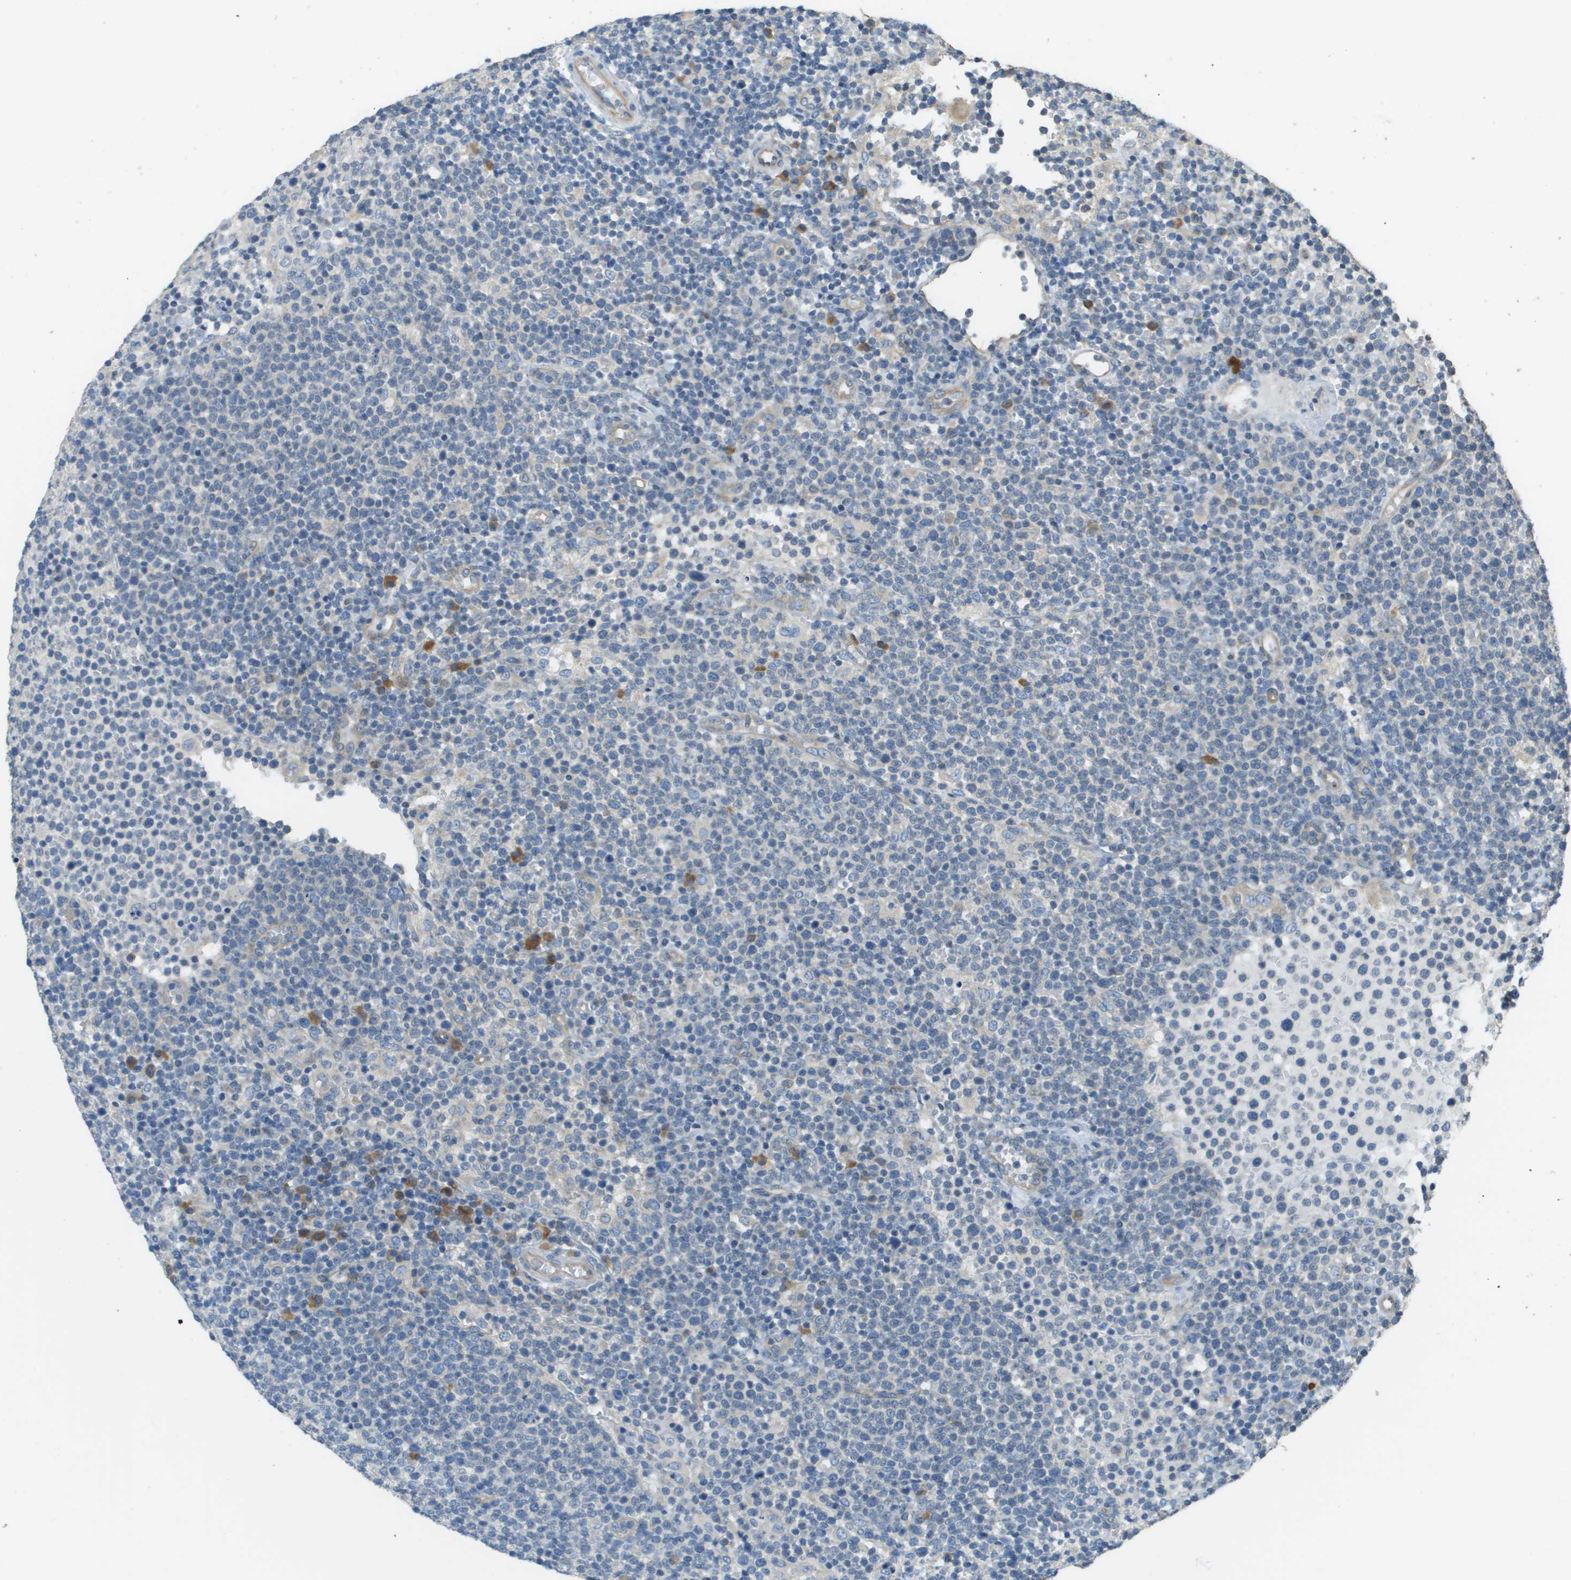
{"staining": {"intensity": "negative", "quantity": "none", "location": "none"}, "tissue": "lymphoma", "cell_type": "Tumor cells", "image_type": "cancer", "snomed": [{"axis": "morphology", "description": "Malignant lymphoma, non-Hodgkin's type, High grade"}, {"axis": "topography", "description": "Lymph node"}], "caption": "High-grade malignant lymphoma, non-Hodgkin's type was stained to show a protein in brown. There is no significant positivity in tumor cells.", "gene": "DNAJB11", "patient": {"sex": "male", "age": 61}}